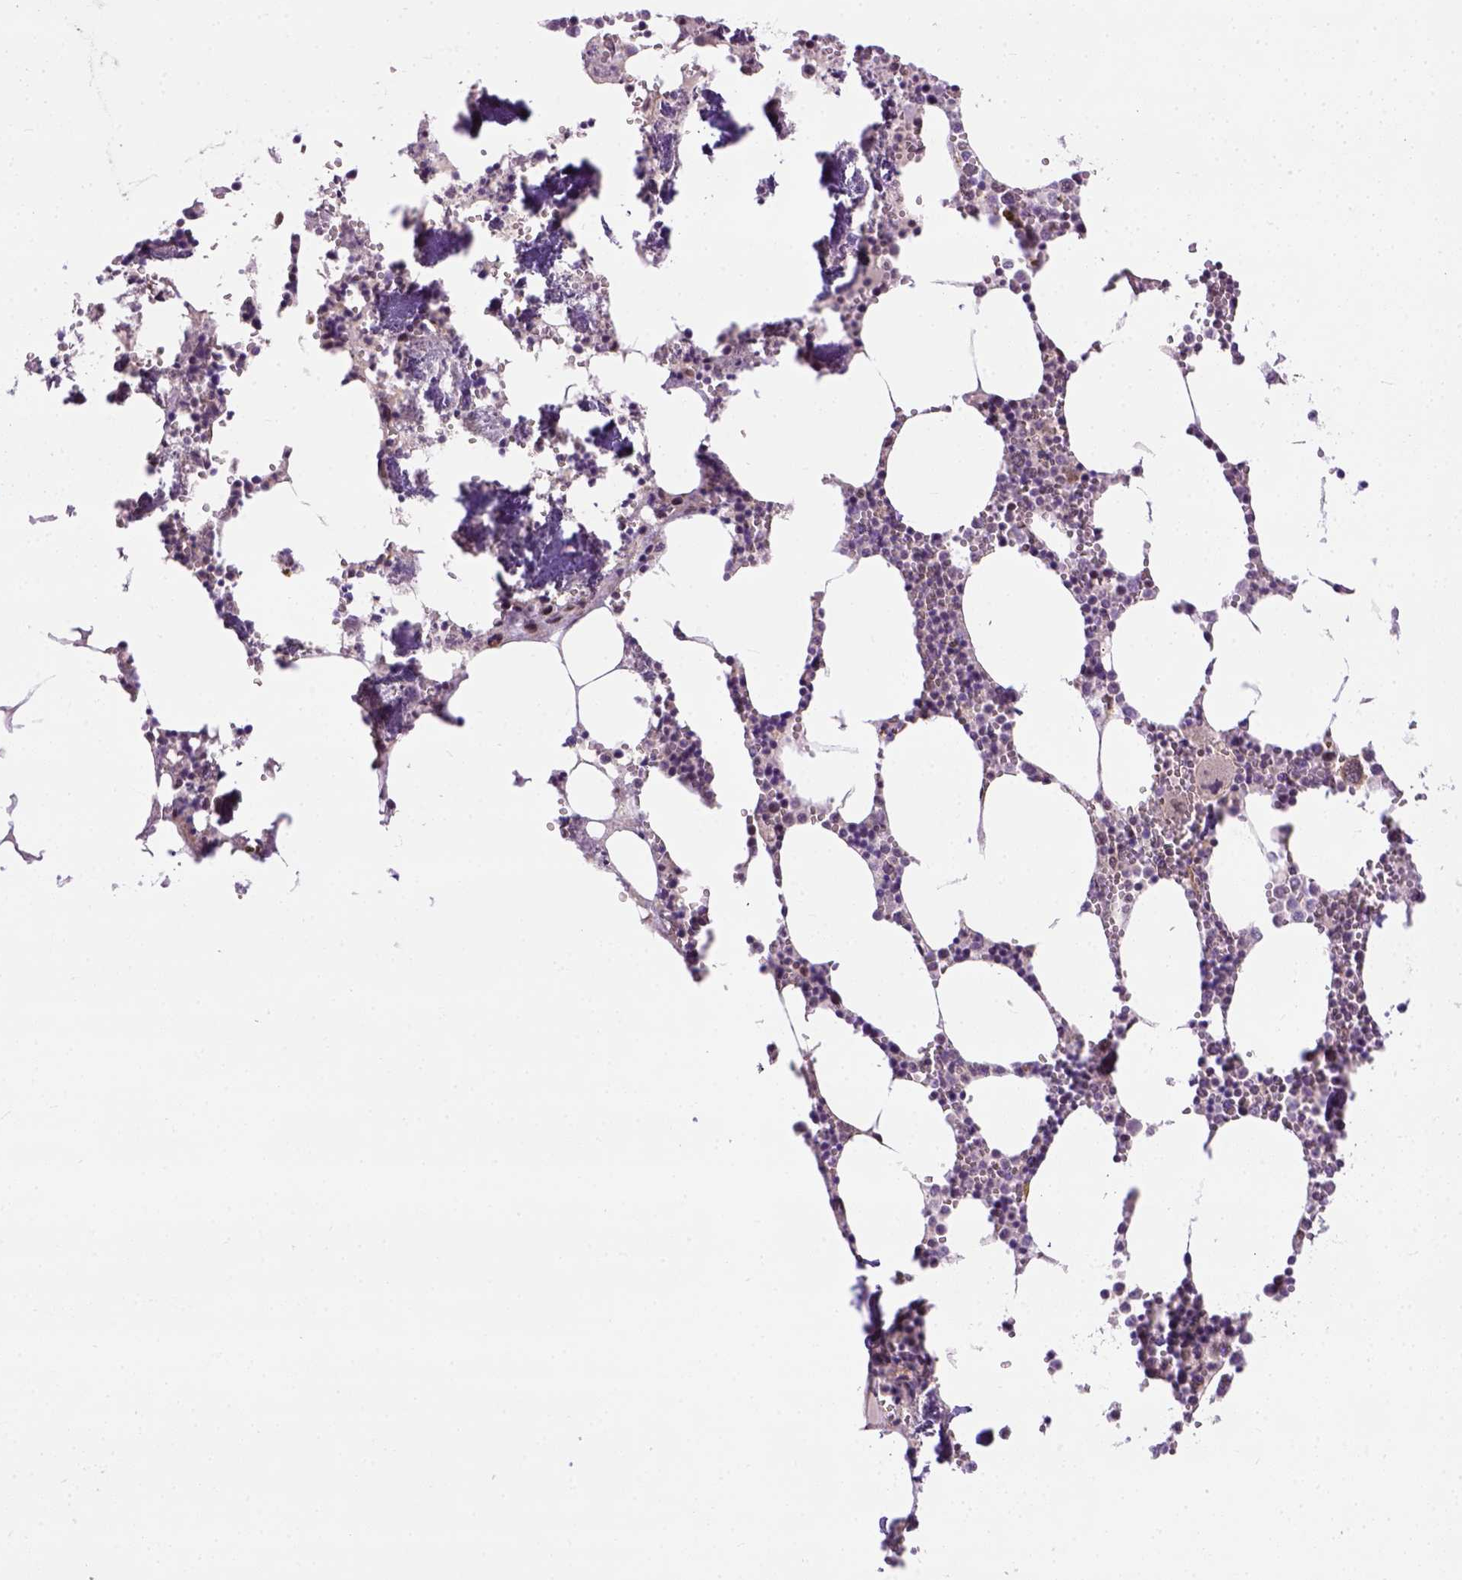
{"staining": {"intensity": "moderate", "quantity": "<25%", "location": "cytoplasmic/membranous"}, "tissue": "bone marrow", "cell_type": "Hematopoietic cells", "image_type": "normal", "snomed": [{"axis": "morphology", "description": "Normal tissue, NOS"}, {"axis": "topography", "description": "Bone marrow"}], "caption": "Human bone marrow stained for a protein (brown) exhibits moderate cytoplasmic/membranous positive expression in approximately <25% of hematopoietic cells.", "gene": "KAZN", "patient": {"sex": "male", "age": 54}}